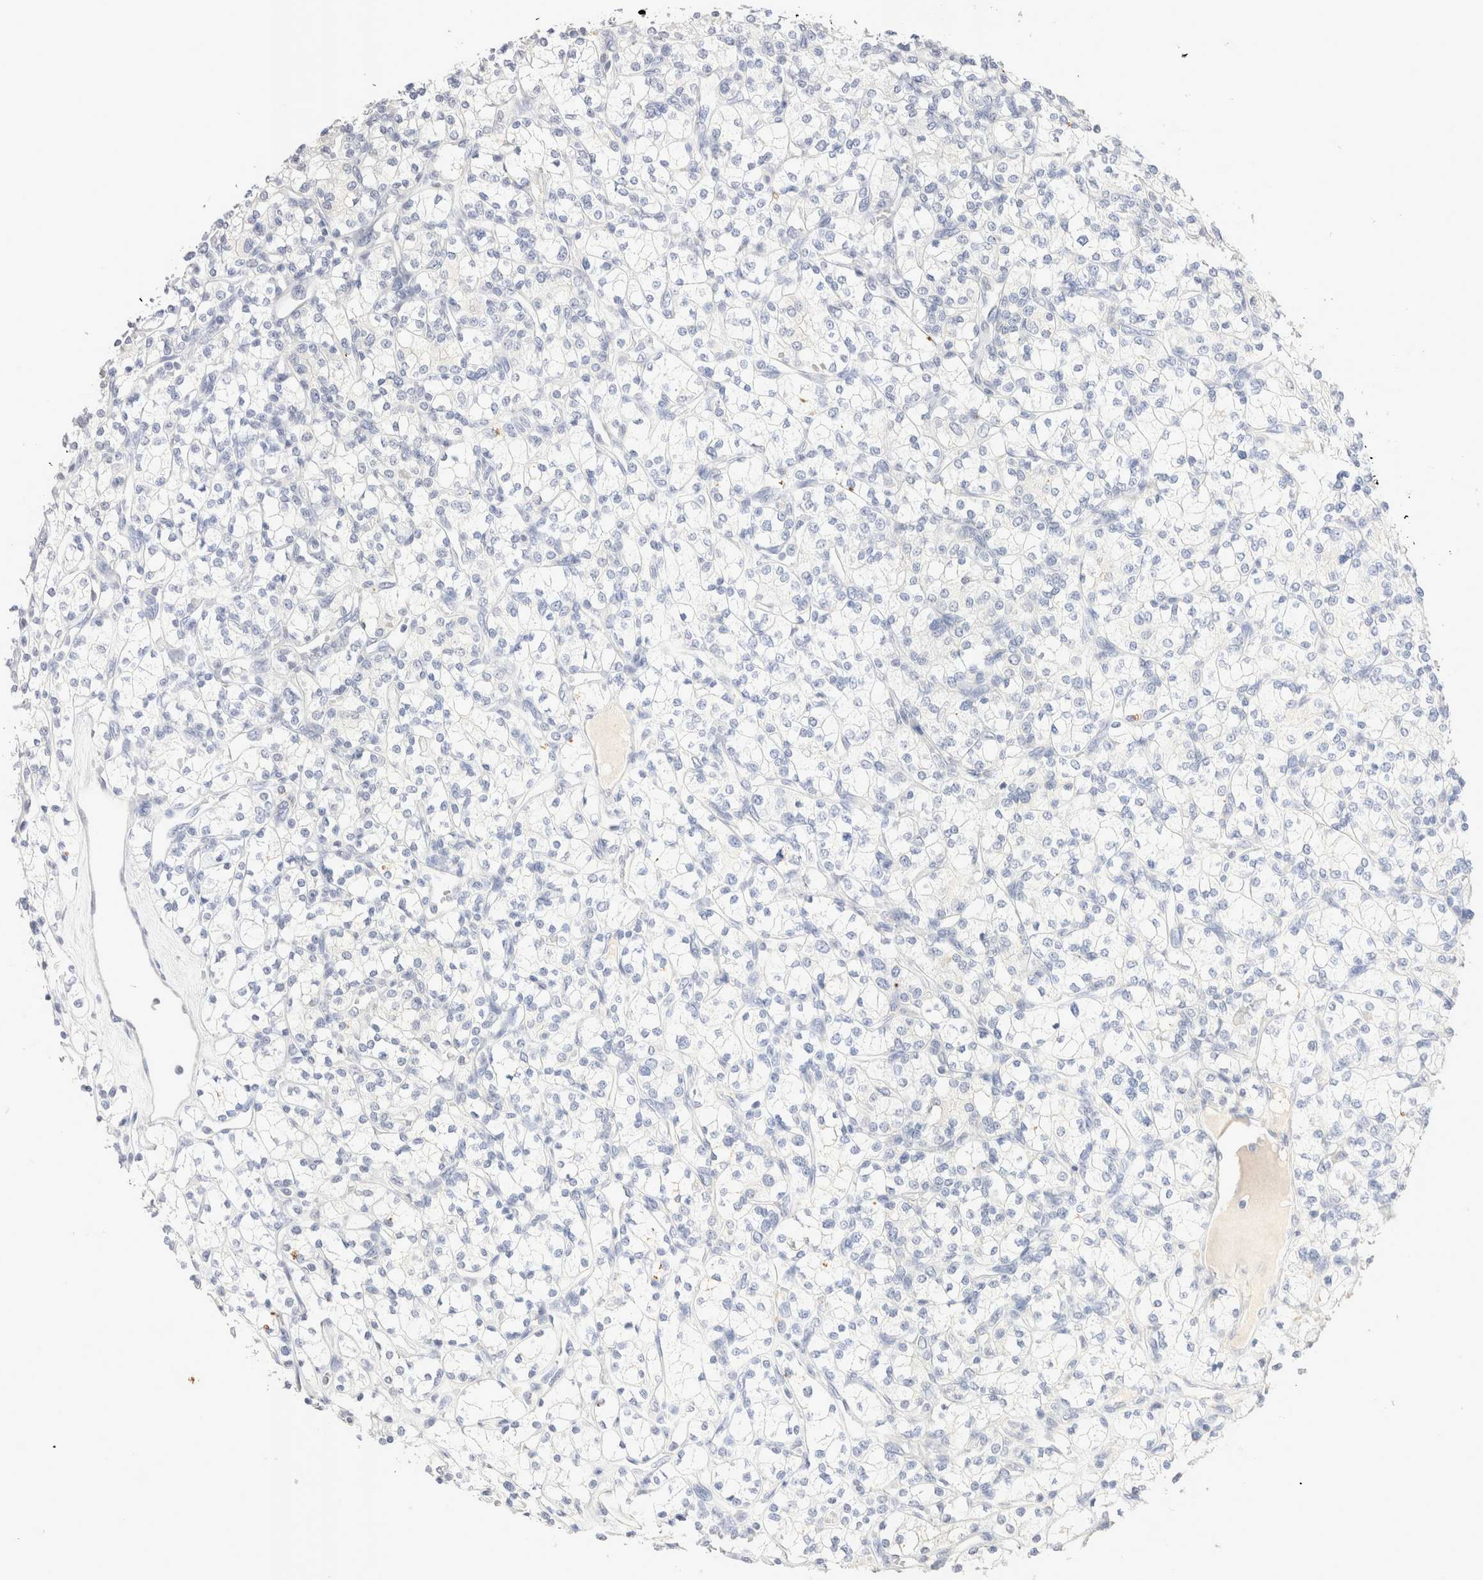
{"staining": {"intensity": "negative", "quantity": "none", "location": "none"}, "tissue": "renal cancer", "cell_type": "Tumor cells", "image_type": "cancer", "snomed": [{"axis": "morphology", "description": "Adenocarcinoma, NOS"}, {"axis": "topography", "description": "Kidney"}], "caption": "Adenocarcinoma (renal) was stained to show a protein in brown. There is no significant positivity in tumor cells.", "gene": "EPCAM", "patient": {"sex": "male", "age": 77}}